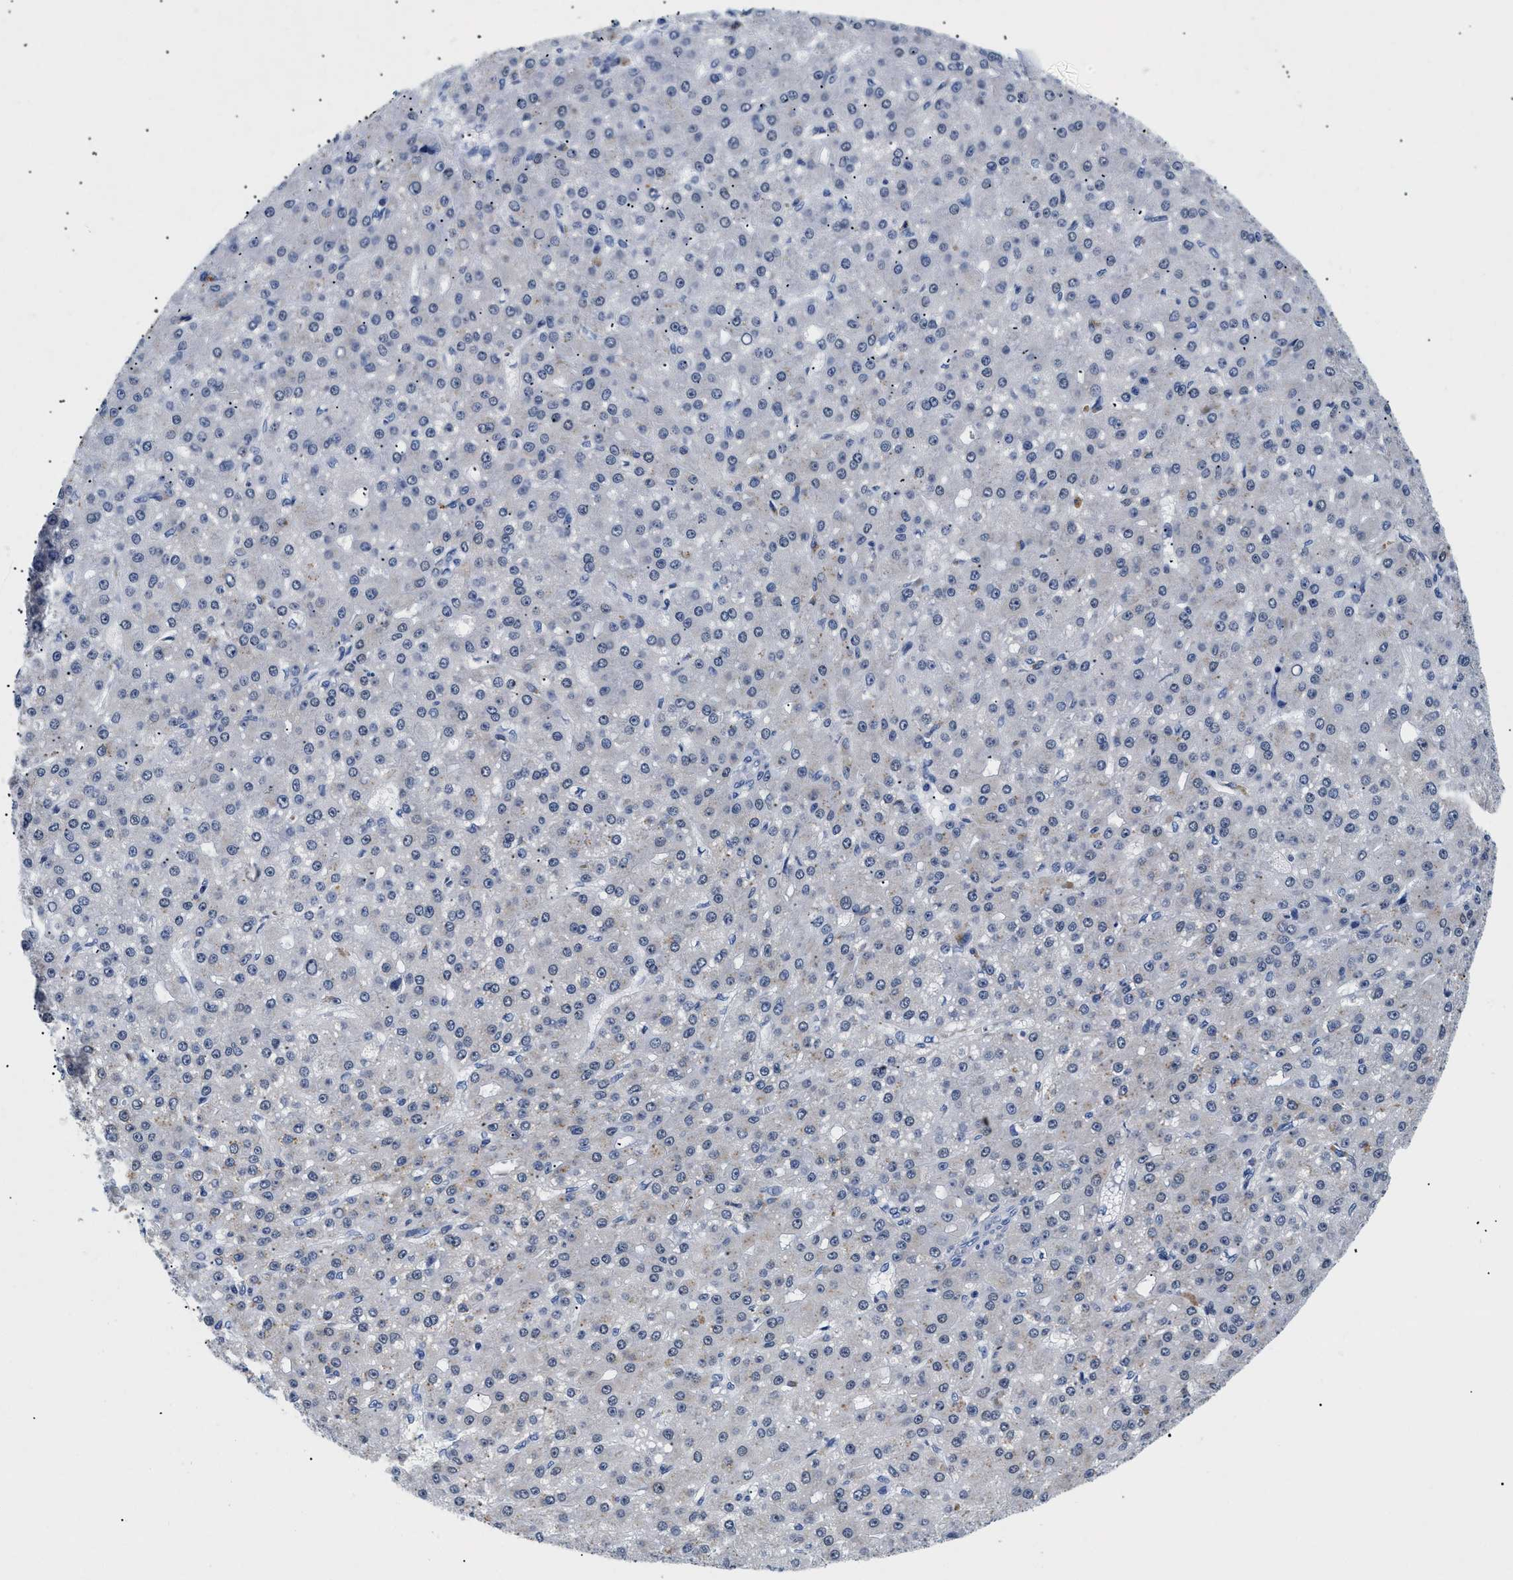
{"staining": {"intensity": "negative", "quantity": "none", "location": "none"}, "tissue": "liver cancer", "cell_type": "Tumor cells", "image_type": "cancer", "snomed": [{"axis": "morphology", "description": "Carcinoma, Hepatocellular, NOS"}, {"axis": "topography", "description": "Liver"}], "caption": "High power microscopy image of an IHC micrograph of hepatocellular carcinoma (liver), revealing no significant staining in tumor cells.", "gene": "MEA1", "patient": {"sex": "male", "age": 67}}